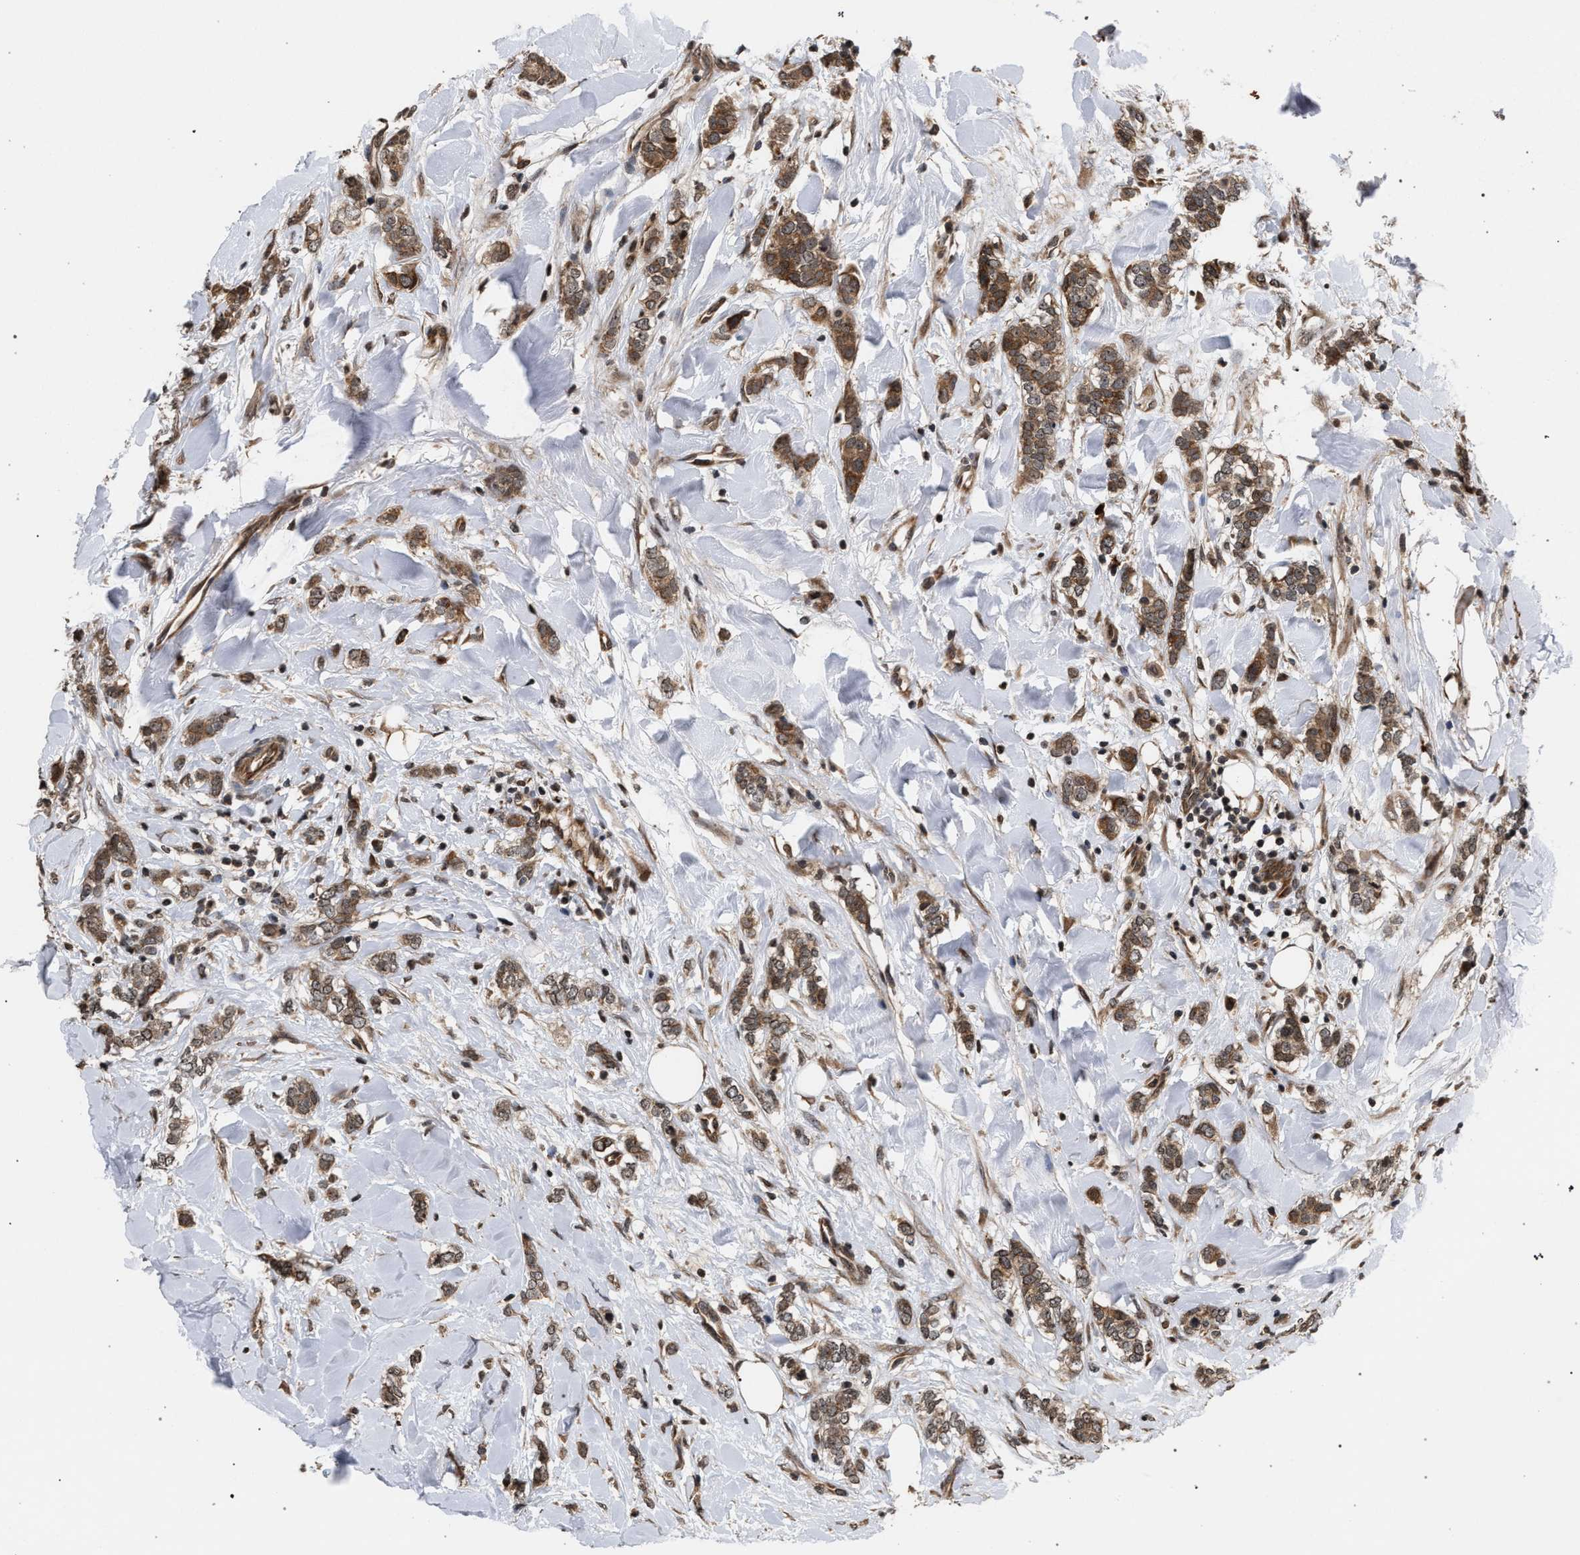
{"staining": {"intensity": "moderate", "quantity": ">75%", "location": "cytoplasmic/membranous"}, "tissue": "breast cancer", "cell_type": "Tumor cells", "image_type": "cancer", "snomed": [{"axis": "morphology", "description": "Lobular carcinoma"}, {"axis": "topography", "description": "Skin"}, {"axis": "topography", "description": "Breast"}], "caption": "Breast cancer (lobular carcinoma) stained with IHC displays moderate cytoplasmic/membranous staining in about >75% of tumor cells. The protein is stained brown, and the nuclei are stained in blue (DAB (3,3'-diaminobenzidine) IHC with brightfield microscopy, high magnification).", "gene": "IRAK4", "patient": {"sex": "female", "age": 46}}